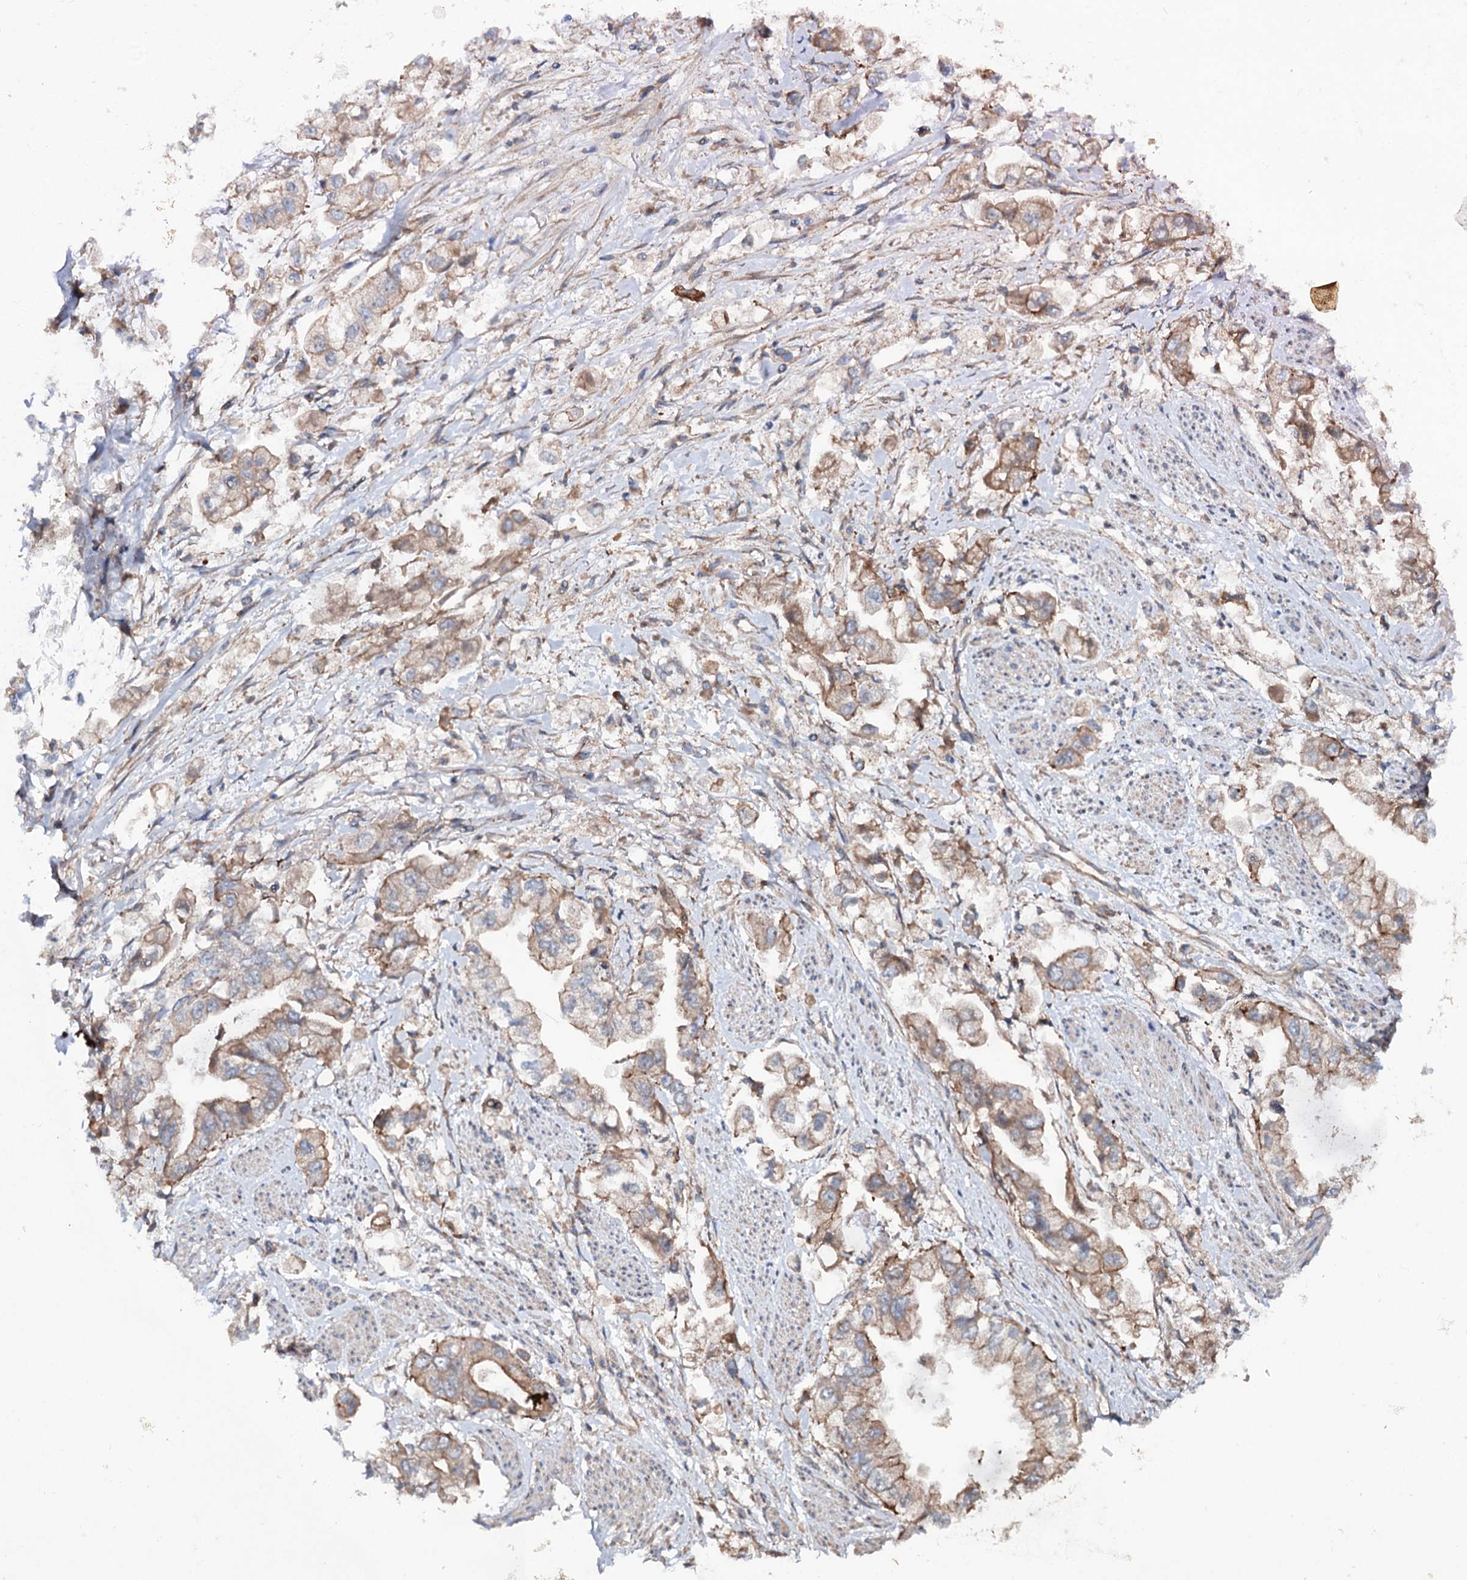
{"staining": {"intensity": "moderate", "quantity": ">75%", "location": "cytoplasmic/membranous"}, "tissue": "stomach cancer", "cell_type": "Tumor cells", "image_type": "cancer", "snomed": [{"axis": "morphology", "description": "Adenocarcinoma, NOS"}, {"axis": "topography", "description": "Stomach"}], "caption": "Immunohistochemistry (IHC) of stomach adenocarcinoma demonstrates medium levels of moderate cytoplasmic/membranous staining in about >75% of tumor cells.", "gene": "ADGRG4", "patient": {"sex": "male", "age": 62}}